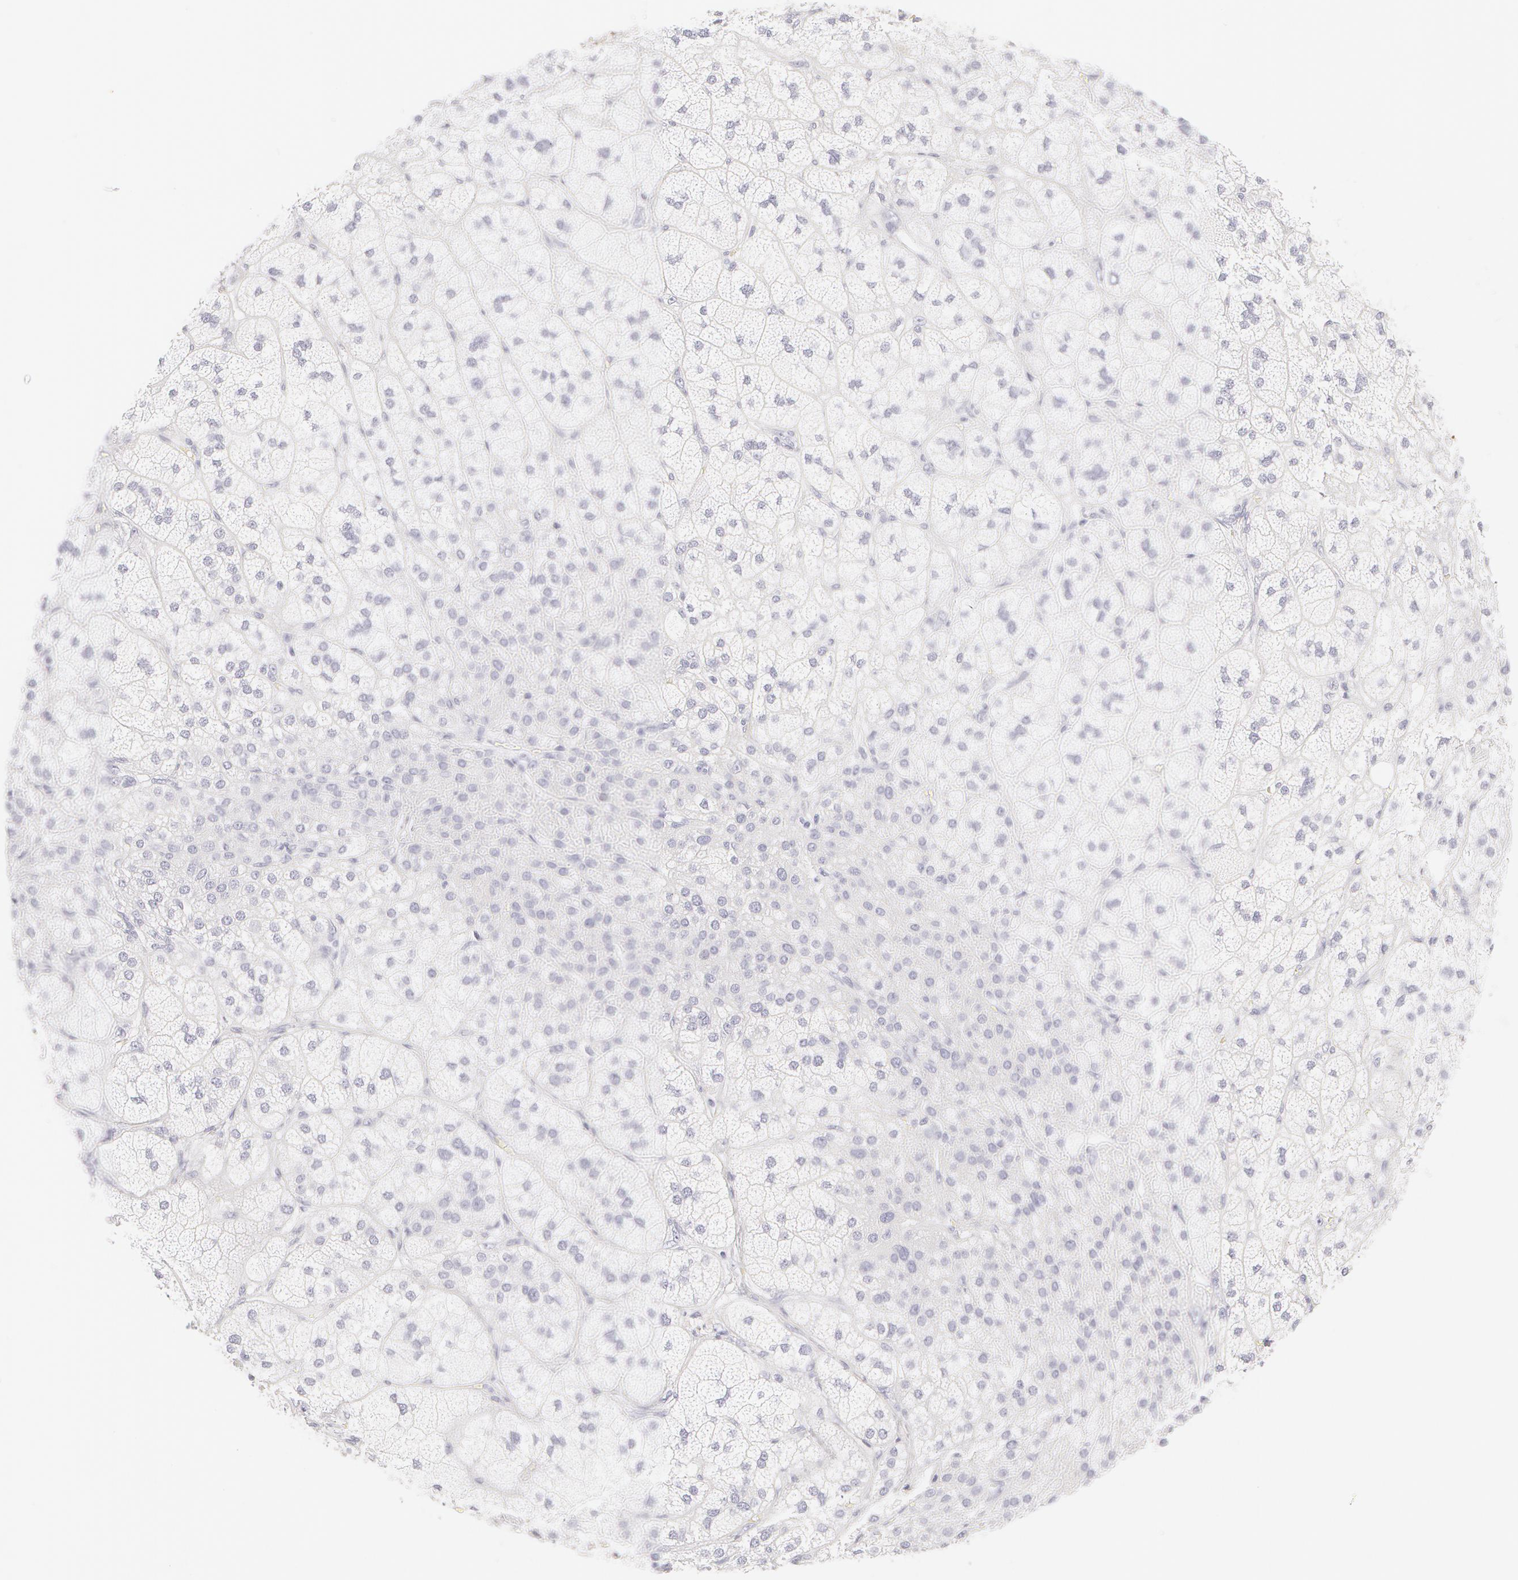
{"staining": {"intensity": "negative", "quantity": "none", "location": "none"}, "tissue": "adrenal gland", "cell_type": "Glandular cells", "image_type": "normal", "snomed": [{"axis": "morphology", "description": "Normal tissue, NOS"}, {"axis": "topography", "description": "Adrenal gland"}], "caption": "Immunohistochemistry (IHC) of benign adrenal gland reveals no staining in glandular cells.", "gene": "KRT8", "patient": {"sex": "female", "age": 60}}